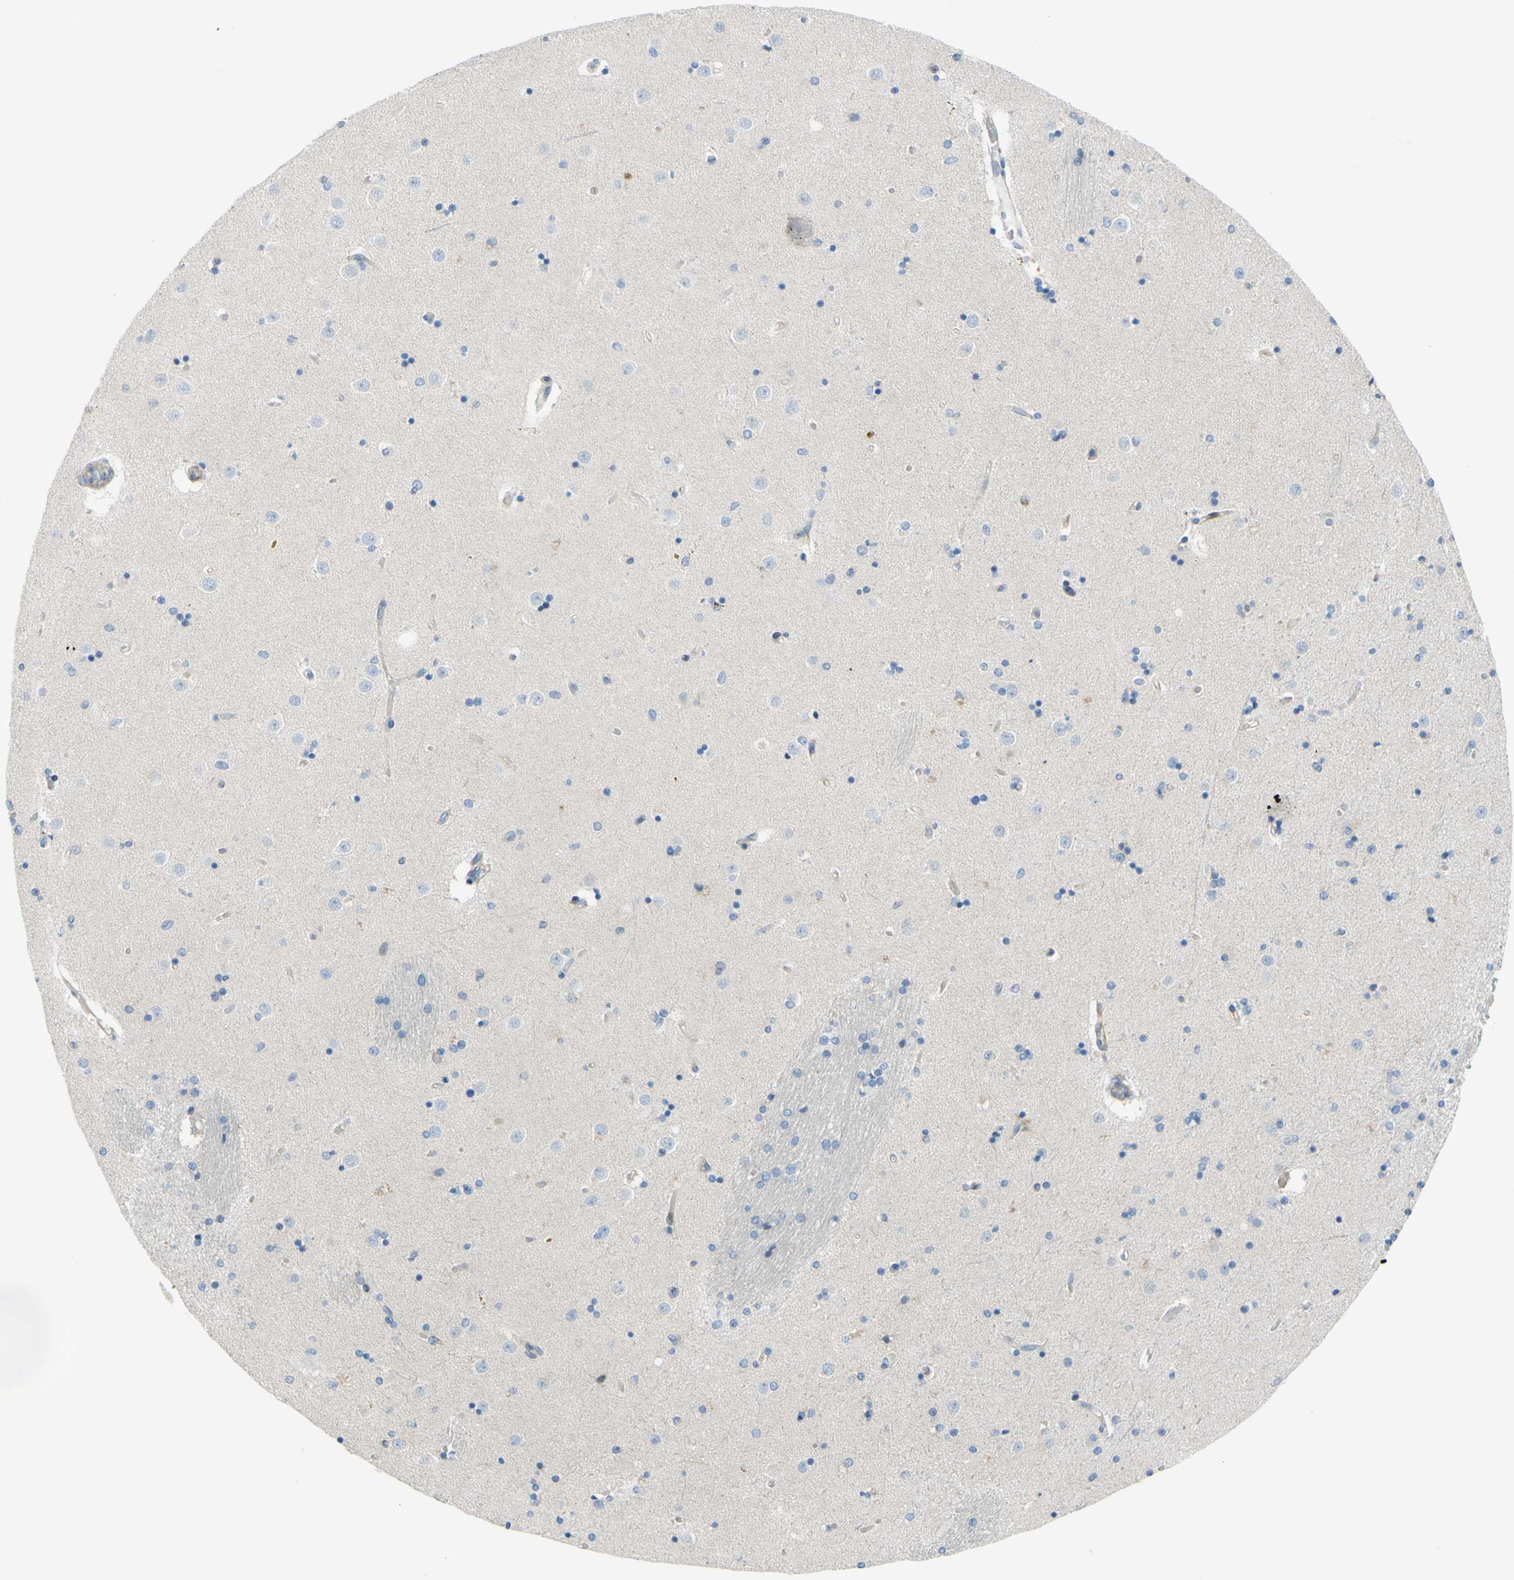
{"staining": {"intensity": "negative", "quantity": "none", "location": "none"}, "tissue": "caudate", "cell_type": "Glial cells", "image_type": "normal", "snomed": [{"axis": "morphology", "description": "Normal tissue, NOS"}, {"axis": "topography", "description": "Lateral ventricle wall"}], "caption": "The image exhibits no staining of glial cells in normal caudate.", "gene": "PAK2", "patient": {"sex": "female", "age": 54}}